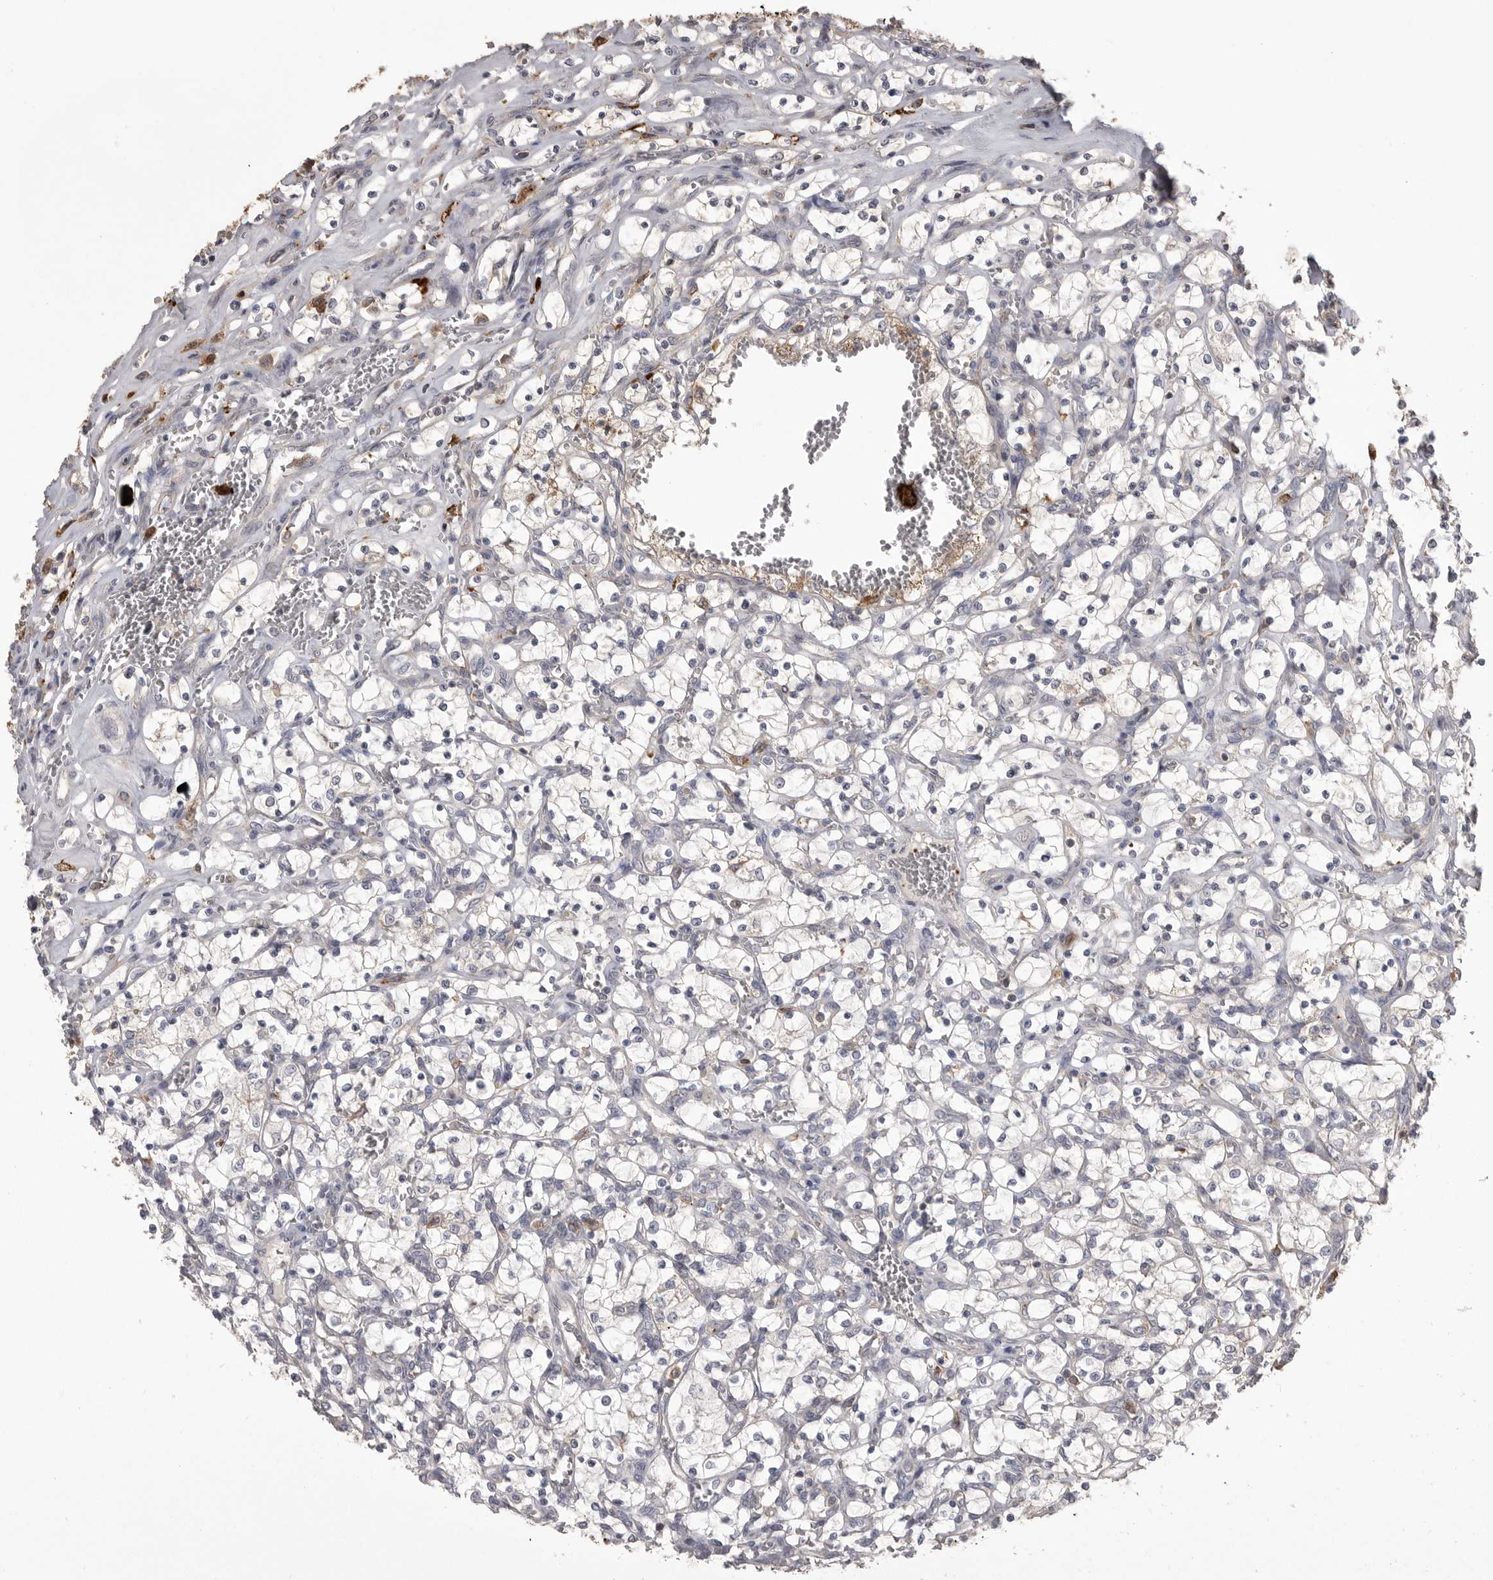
{"staining": {"intensity": "negative", "quantity": "none", "location": "none"}, "tissue": "renal cancer", "cell_type": "Tumor cells", "image_type": "cancer", "snomed": [{"axis": "morphology", "description": "Adenocarcinoma, NOS"}, {"axis": "topography", "description": "Kidney"}], "caption": "IHC photomicrograph of renal adenocarcinoma stained for a protein (brown), which reveals no expression in tumor cells.", "gene": "CMTM6", "patient": {"sex": "female", "age": 69}}